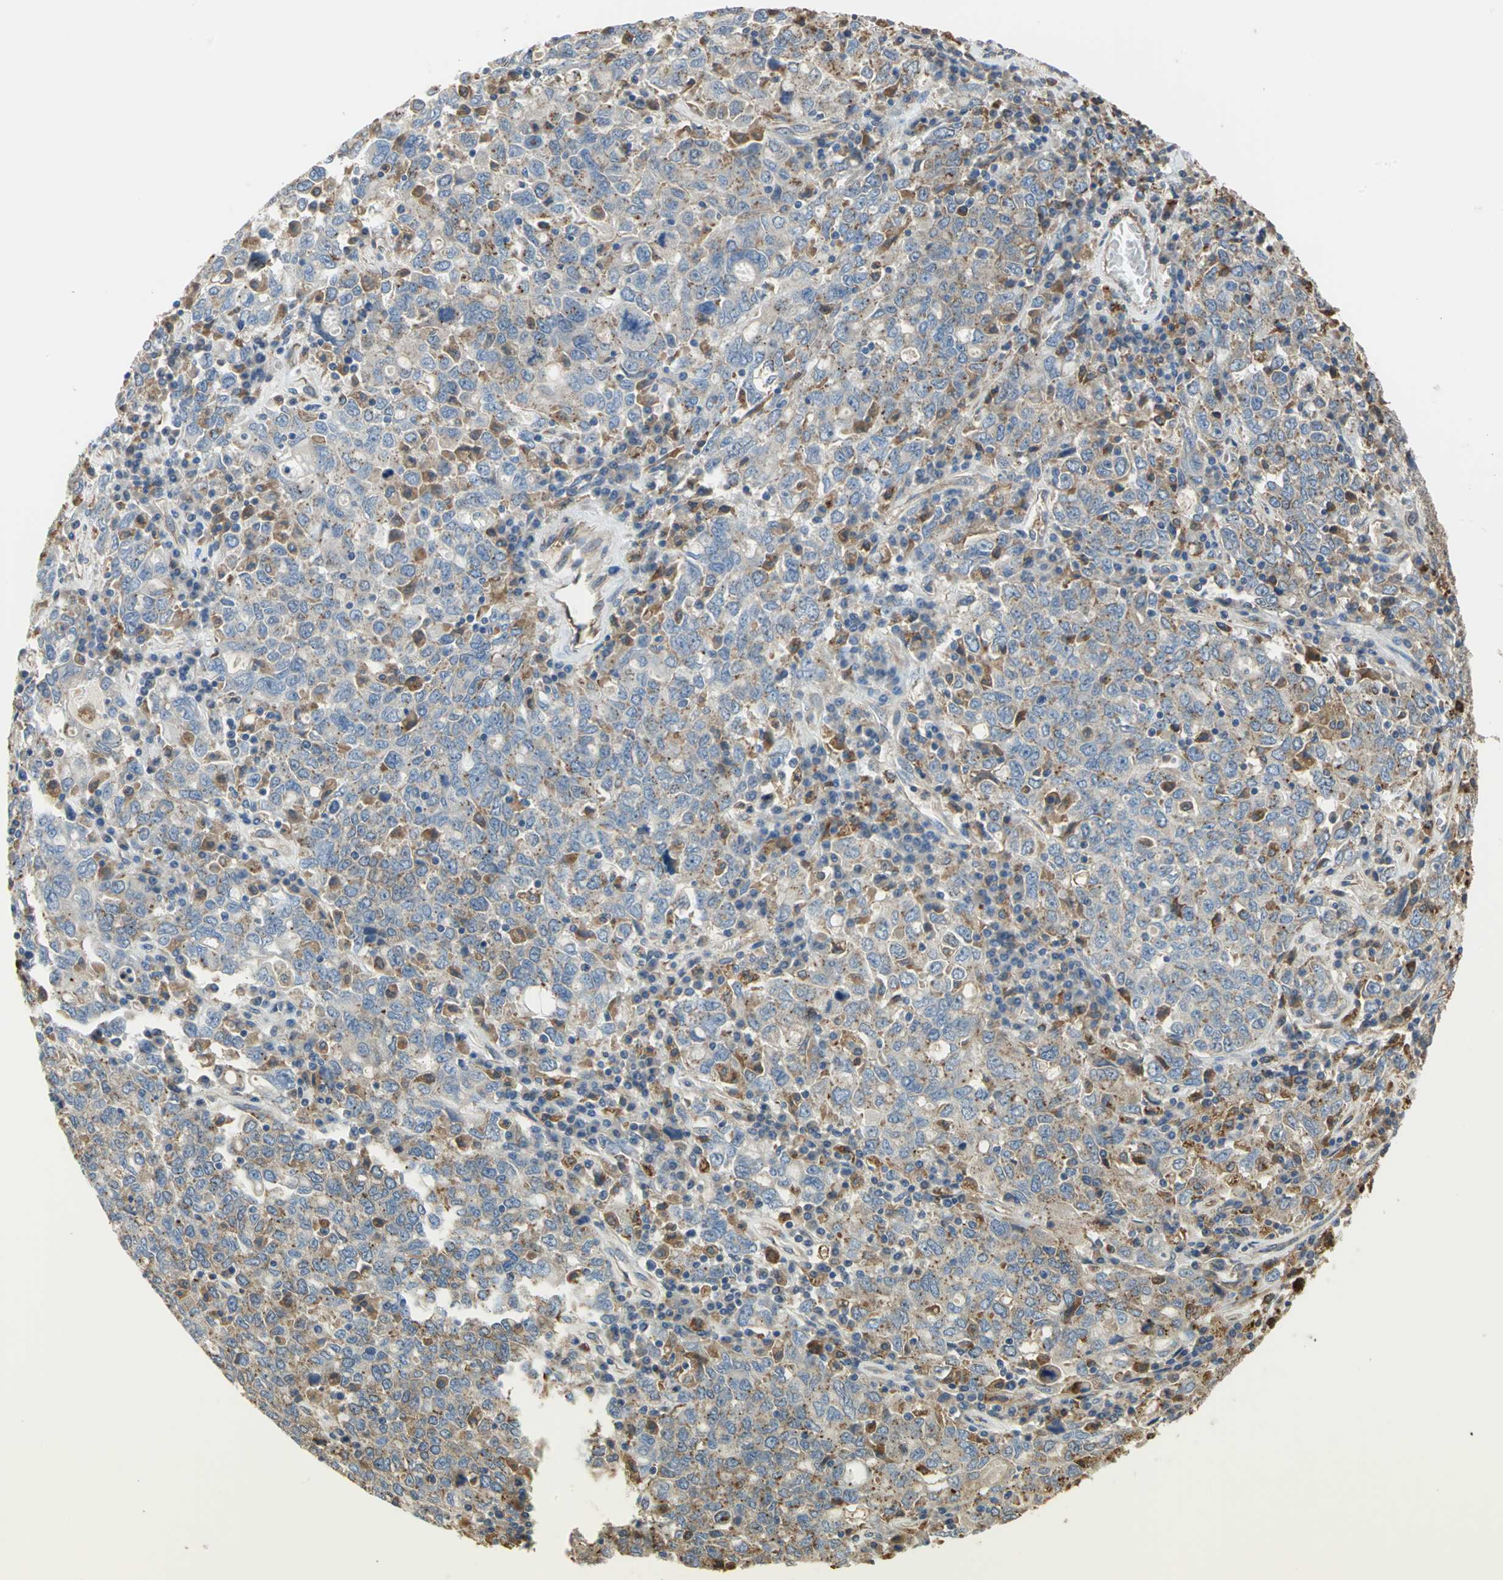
{"staining": {"intensity": "weak", "quantity": "25%-75%", "location": "cytoplasmic/membranous,nuclear"}, "tissue": "ovarian cancer", "cell_type": "Tumor cells", "image_type": "cancer", "snomed": [{"axis": "morphology", "description": "Carcinoma, endometroid"}, {"axis": "topography", "description": "Ovary"}], "caption": "Protein expression analysis of human ovarian endometroid carcinoma reveals weak cytoplasmic/membranous and nuclear staining in approximately 25%-75% of tumor cells.", "gene": "DIAPH2", "patient": {"sex": "female", "age": 62}}